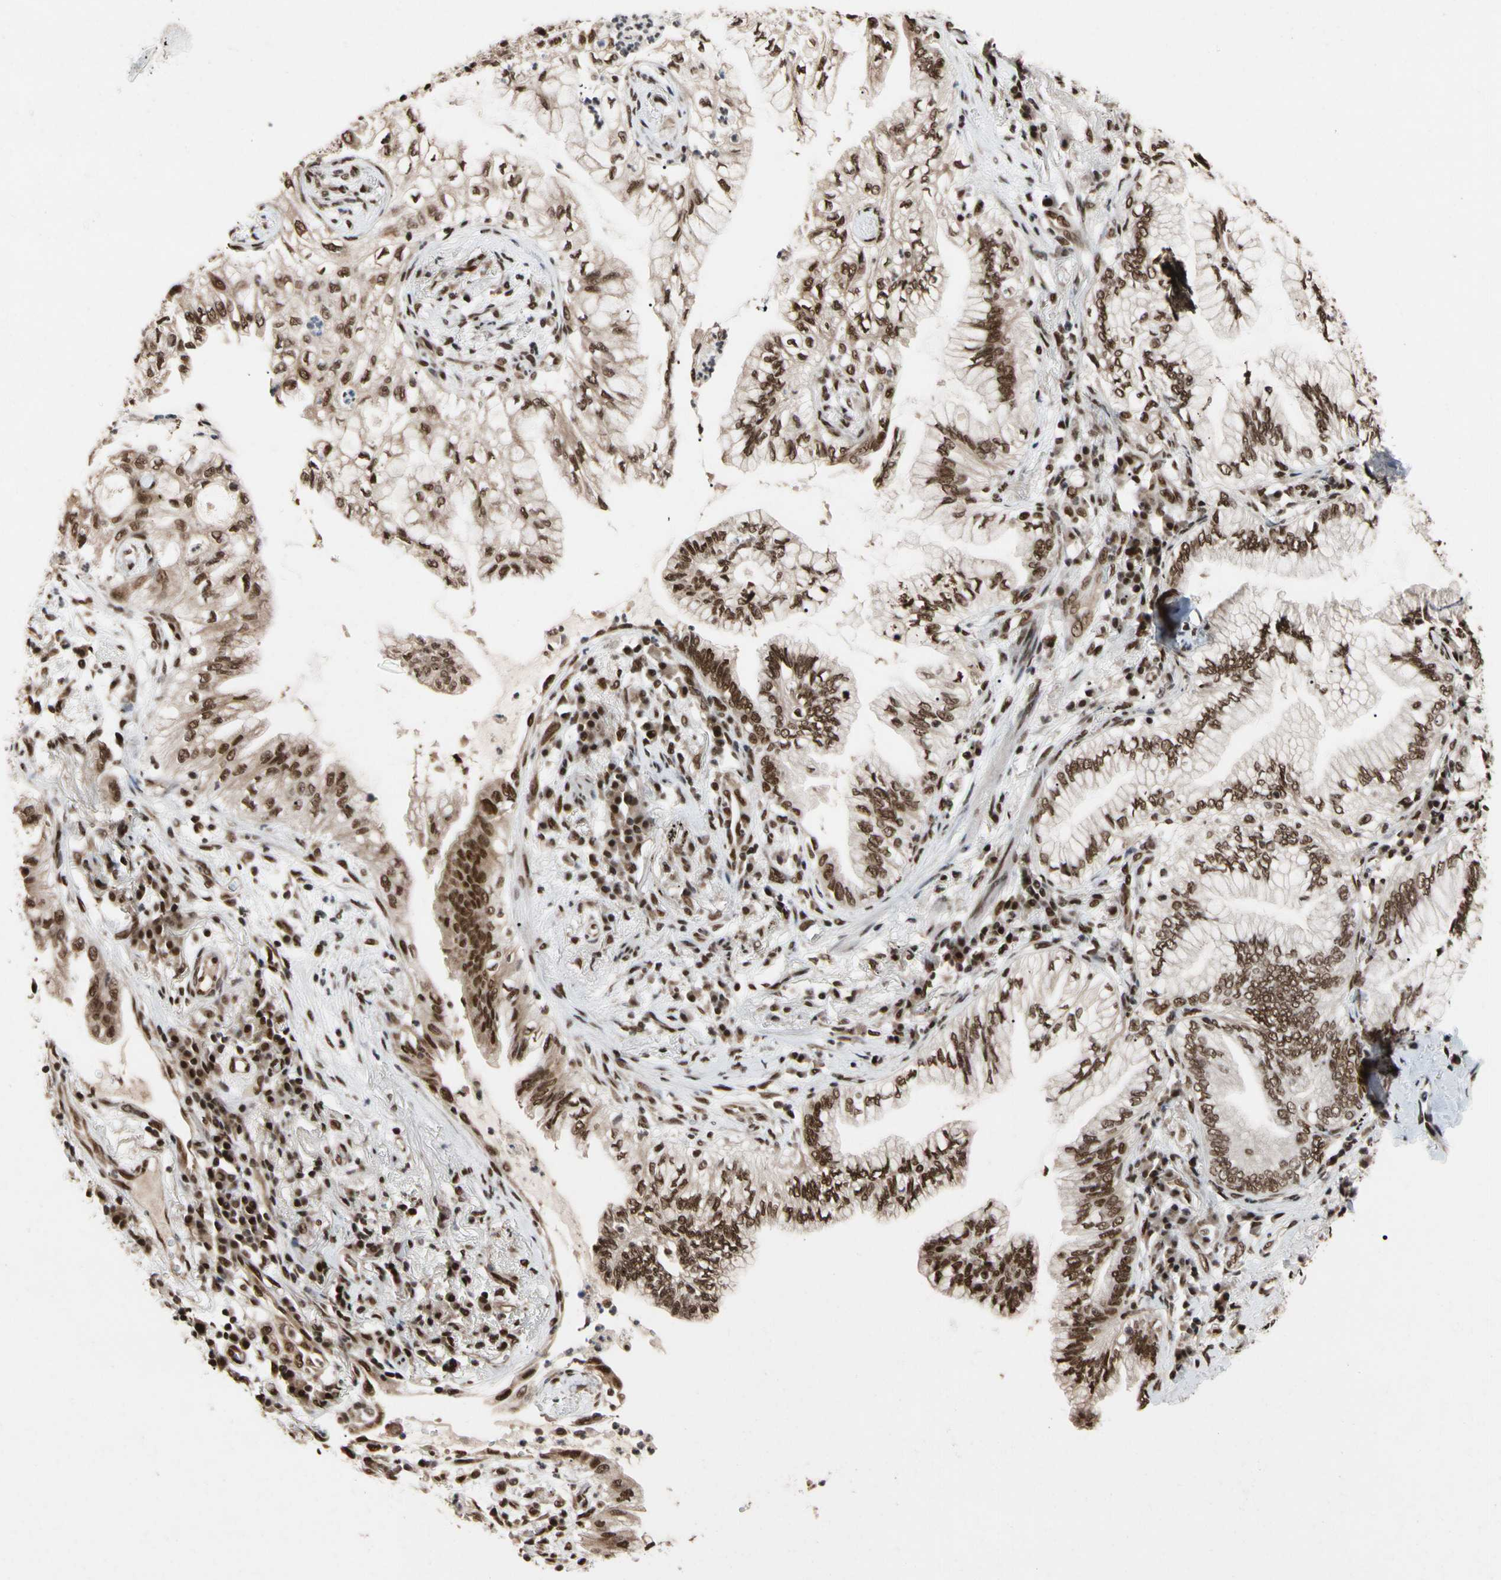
{"staining": {"intensity": "strong", "quantity": ">75%", "location": "cytoplasmic/membranous,nuclear"}, "tissue": "lung cancer", "cell_type": "Tumor cells", "image_type": "cancer", "snomed": [{"axis": "morphology", "description": "Adenocarcinoma, NOS"}, {"axis": "topography", "description": "Lung"}], "caption": "Adenocarcinoma (lung) tissue reveals strong cytoplasmic/membranous and nuclear positivity in approximately >75% of tumor cells", "gene": "FAM98B", "patient": {"sex": "female", "age": 70}}